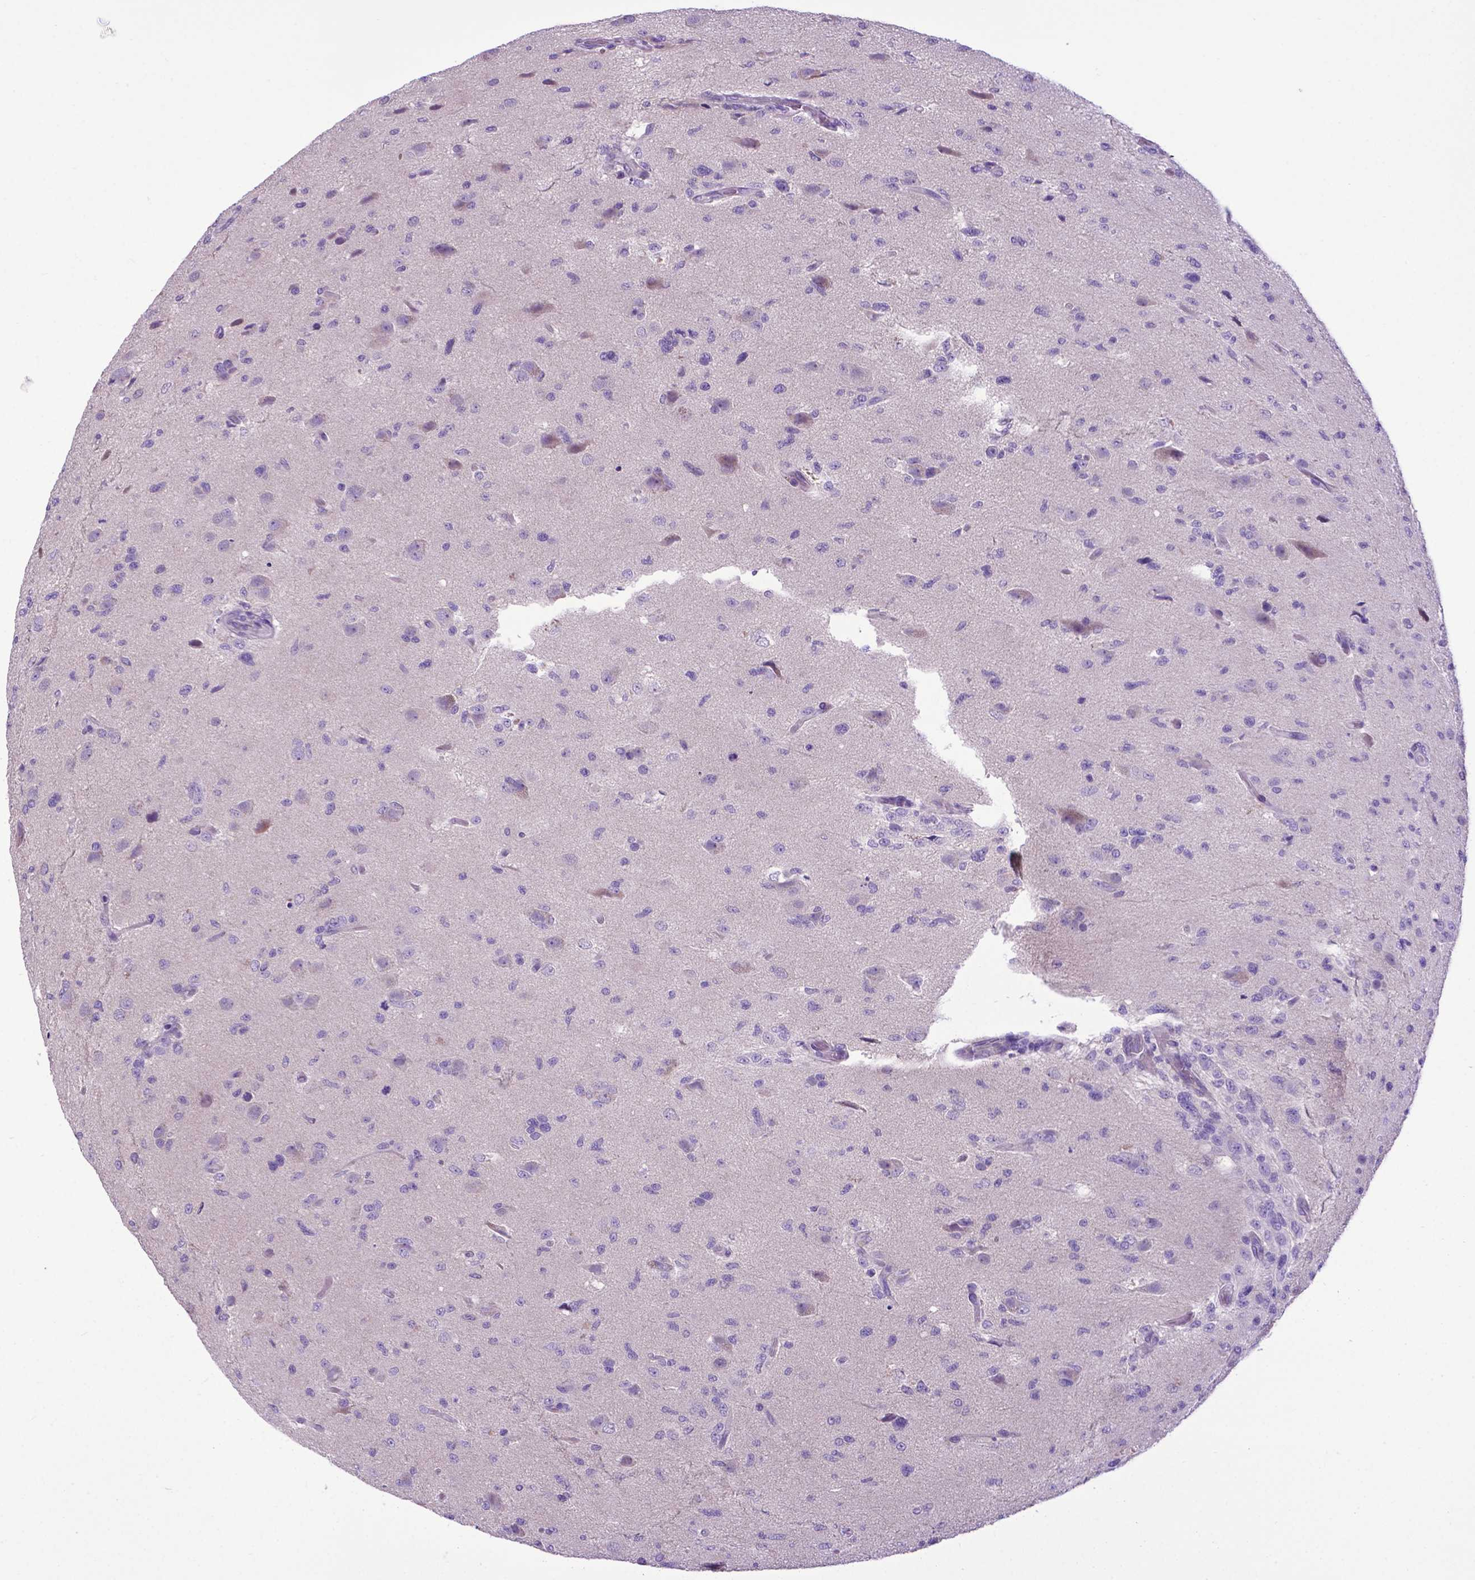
{"staining": {"intensity": "negative", "quantity": "none", "location": "none"}, "tissue": "glioma", "cell_type": "Tumor cells", "image_type": "cancer", "snomed": [{"axis": "morphology", "description": "Glioma, malignant, High grade"}, {"axis": "topography", "description": "Brain"}], "caption": "Tumor cells are negative for brown protein staining in malignant high-grade glioma. (DAB (3,3'-diaminobenzidine) immunohistochemistry (IHC) with hematoxylin counter stain).", "gene": "ADRA2B", "patient": {"sex": "male", "age": 68}}